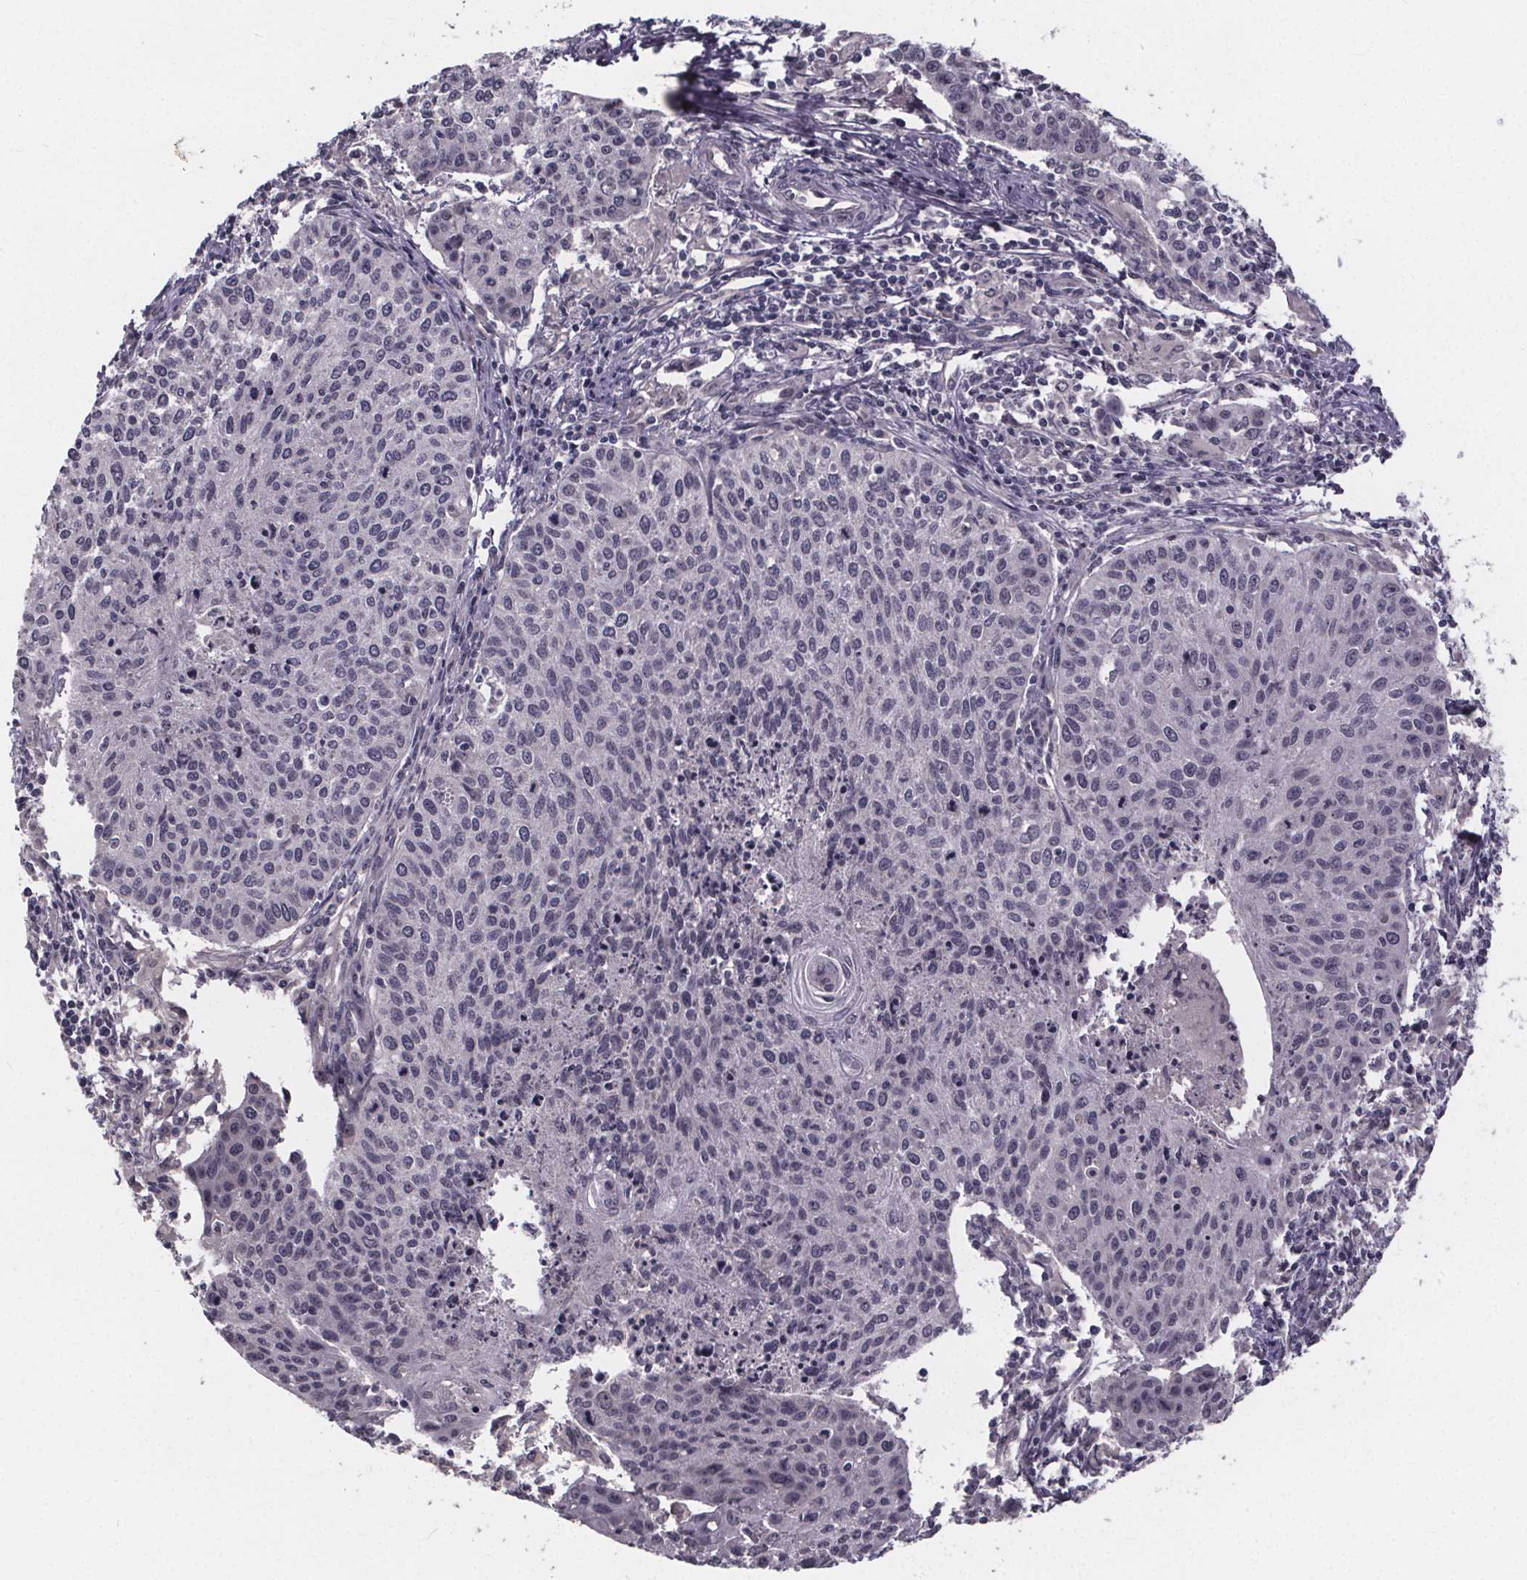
{"staining": {"intensity": "negative", "quantity": "none", "location": "none"}, "tissue": "cervical cancer", "cell_type": "Tumor cells", "image_type": "cancer", "snomed": [{"axis": "morphology", "description": "Squamous cell carcinoma, NOS"}, {"axis": "topography", "description": "Cervix"}], "caption": "Cervical cancer was stained to show a protein in brown. There is no significant positivity in tumor cells. (DAB (3,3'-diaminobenzidine) IHC with hematoxylin counter stain).", "gene": "FAM181B", "patient": {"sex": "female", "age": 38}}